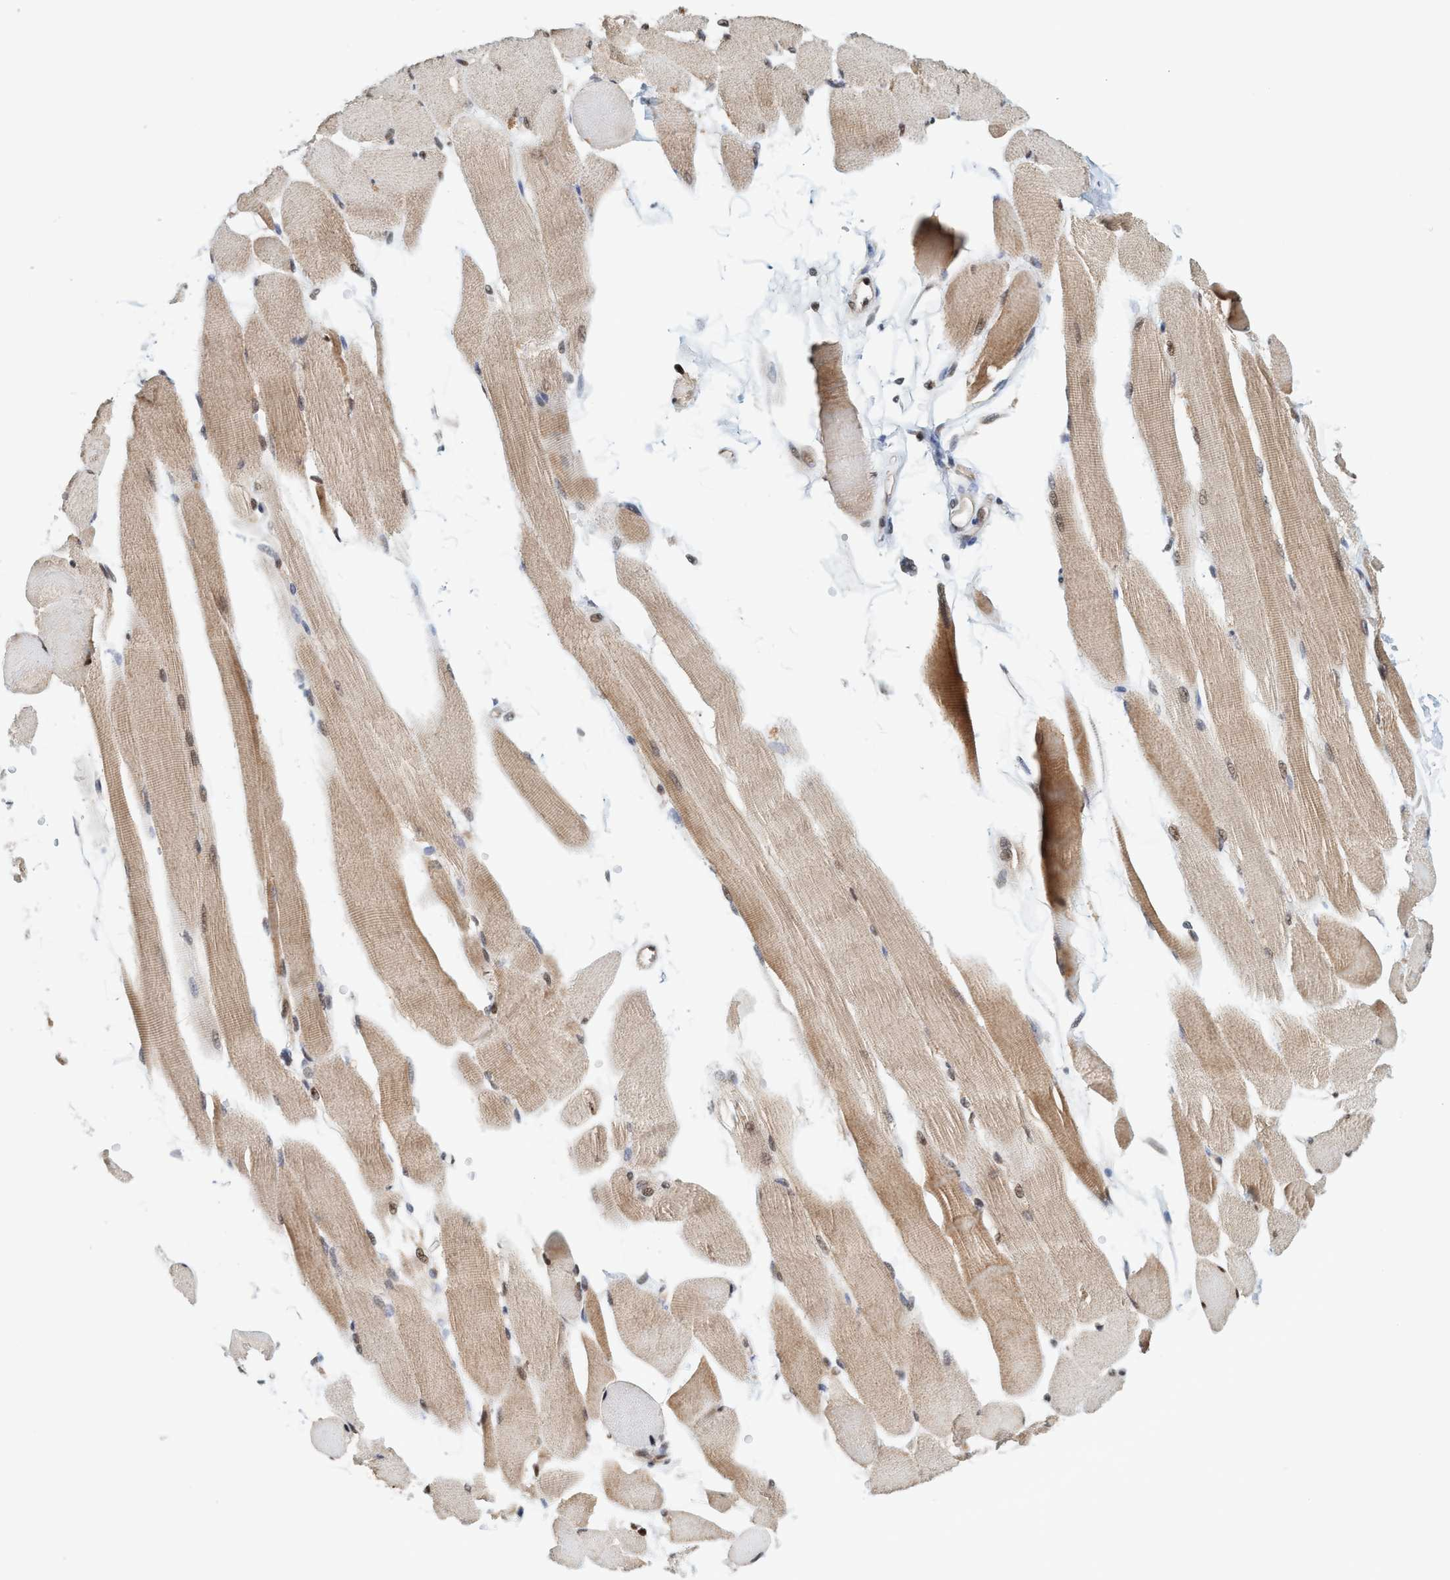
{"staining": {"intensity": "moderate", "quantity": ">75%", "location": "cytoplasmic/membranous,nuclear"}, "tissue": "skeletal muscle", "cell_type": "Myocytes", "image_type": "normal", "snomed": [{"axis": "morphology", "description": "Normal tissue, NOS"}, {"axis": "topography", "description": "Skeletal muscle"}, {"axis": "topography", "description": "Peripheral nerve tissue"}], "caption": "Immunohistochemistry (IHC) photomicrograph of benign skeletal muscle stained for a protein (brown), which exhibits medium levels of moderate cytoplasmic/membranous,nuclear positivity in about >75% of myocytes.", "gene": "SMCR8", "patient": {"sex": "female", "age": 84}}